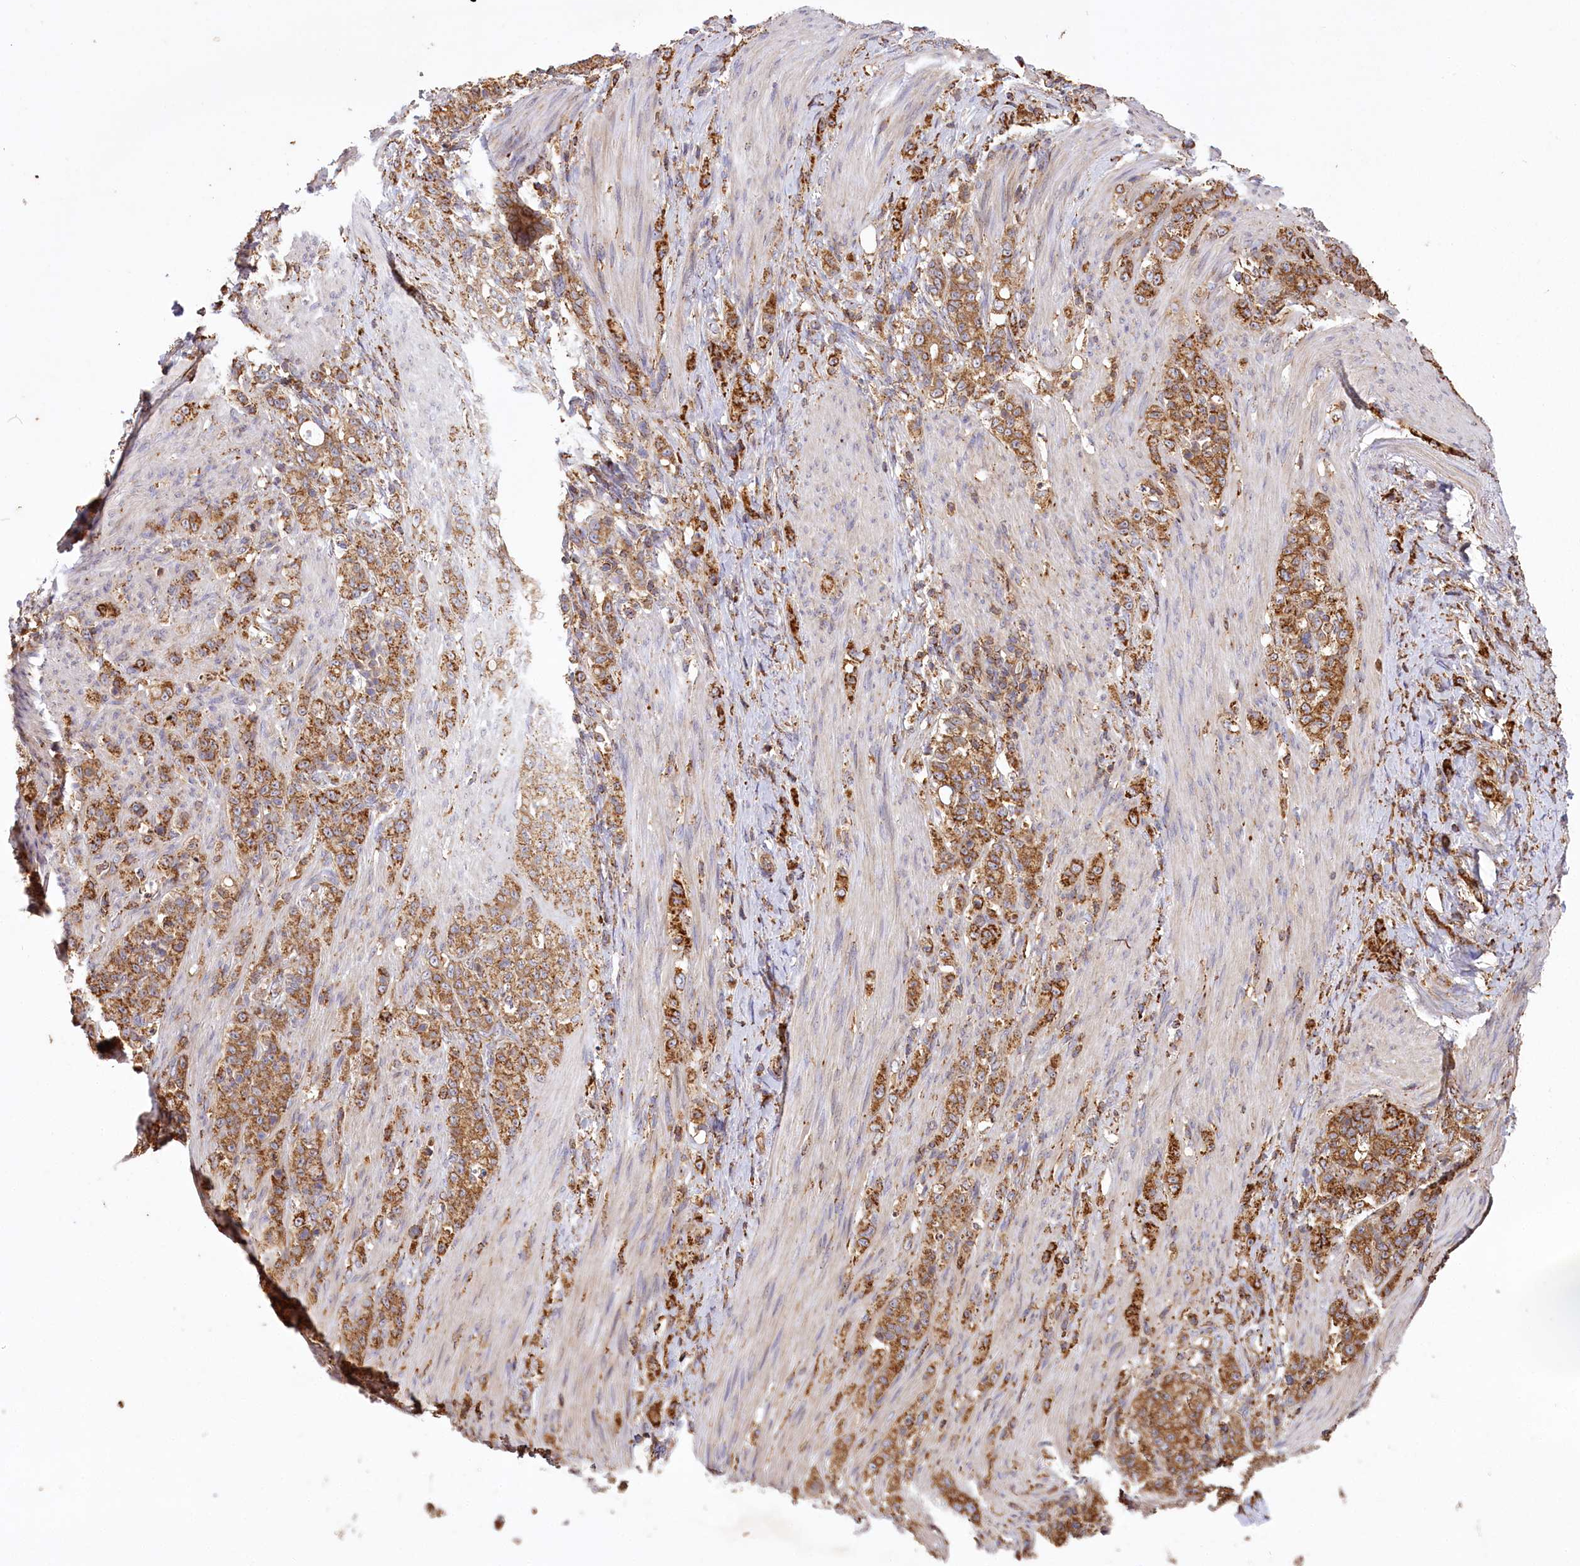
{"staining": {"intensity": "moderate", "quantity": ">75%", "location": "cytoplasmic/membranous"}, "tissue": "stomach cancer", "cell_type": "Tumor cells", "image_type": "cancer", "snomed": [{"axis": "morphology", "description": "Adenocarcinoma, NOS"}, {"axis": "topography", "description": "Stomach"}], "caption": "Approximately >75% of tumor cells in stomach adenocarcinoma display moderate cytoplasmic/membranous protein staining as visualized by brown immunohistochemical staining.", "gene": "CARD19", "patient": {"sex": "female", "age": 79}}